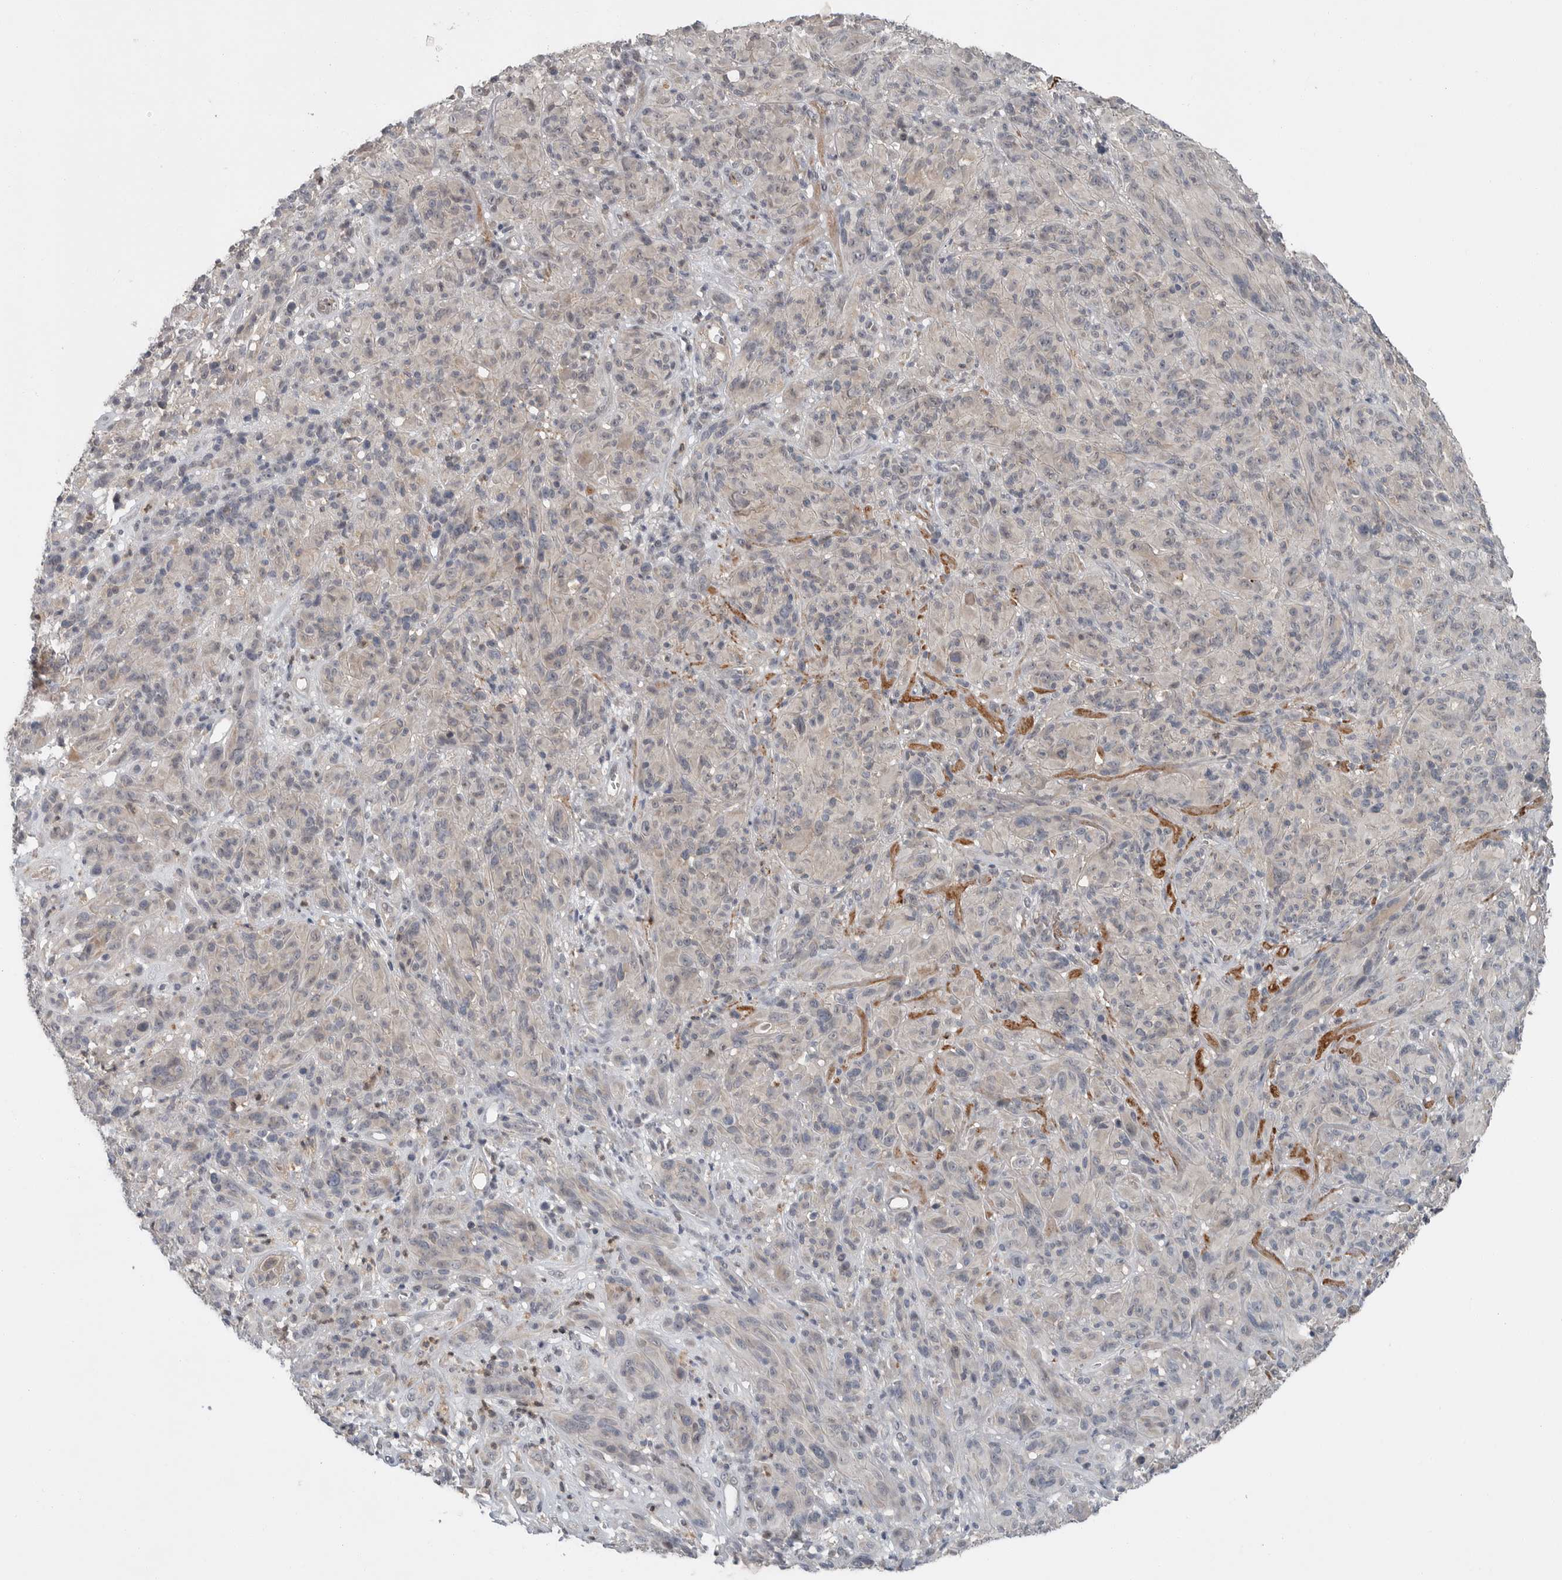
{"staining": {"intensity": "weak", "quantity": "<25%", "location": "cytoplasmic/membranous"}, "tissue": "melanoma", "cell_type": "Tumor cells", "image_type": "cancer", "snomed": [{"axis": "morphology", "description": "Malignant melanoma, NOS"}, {"axis": "topography", "description": "Skin of head"}], "caption": "Immunohistochemistry of malignant melanoma reveals no expression in tumor cells. (Stains: DAB immunohistochemistry (IHC) with hematoxylin counter stain, Microscopy: brightfield microscopy at high magnification).", "gene": "SCP2", "patient": {"sex": "male", "age": 96}}